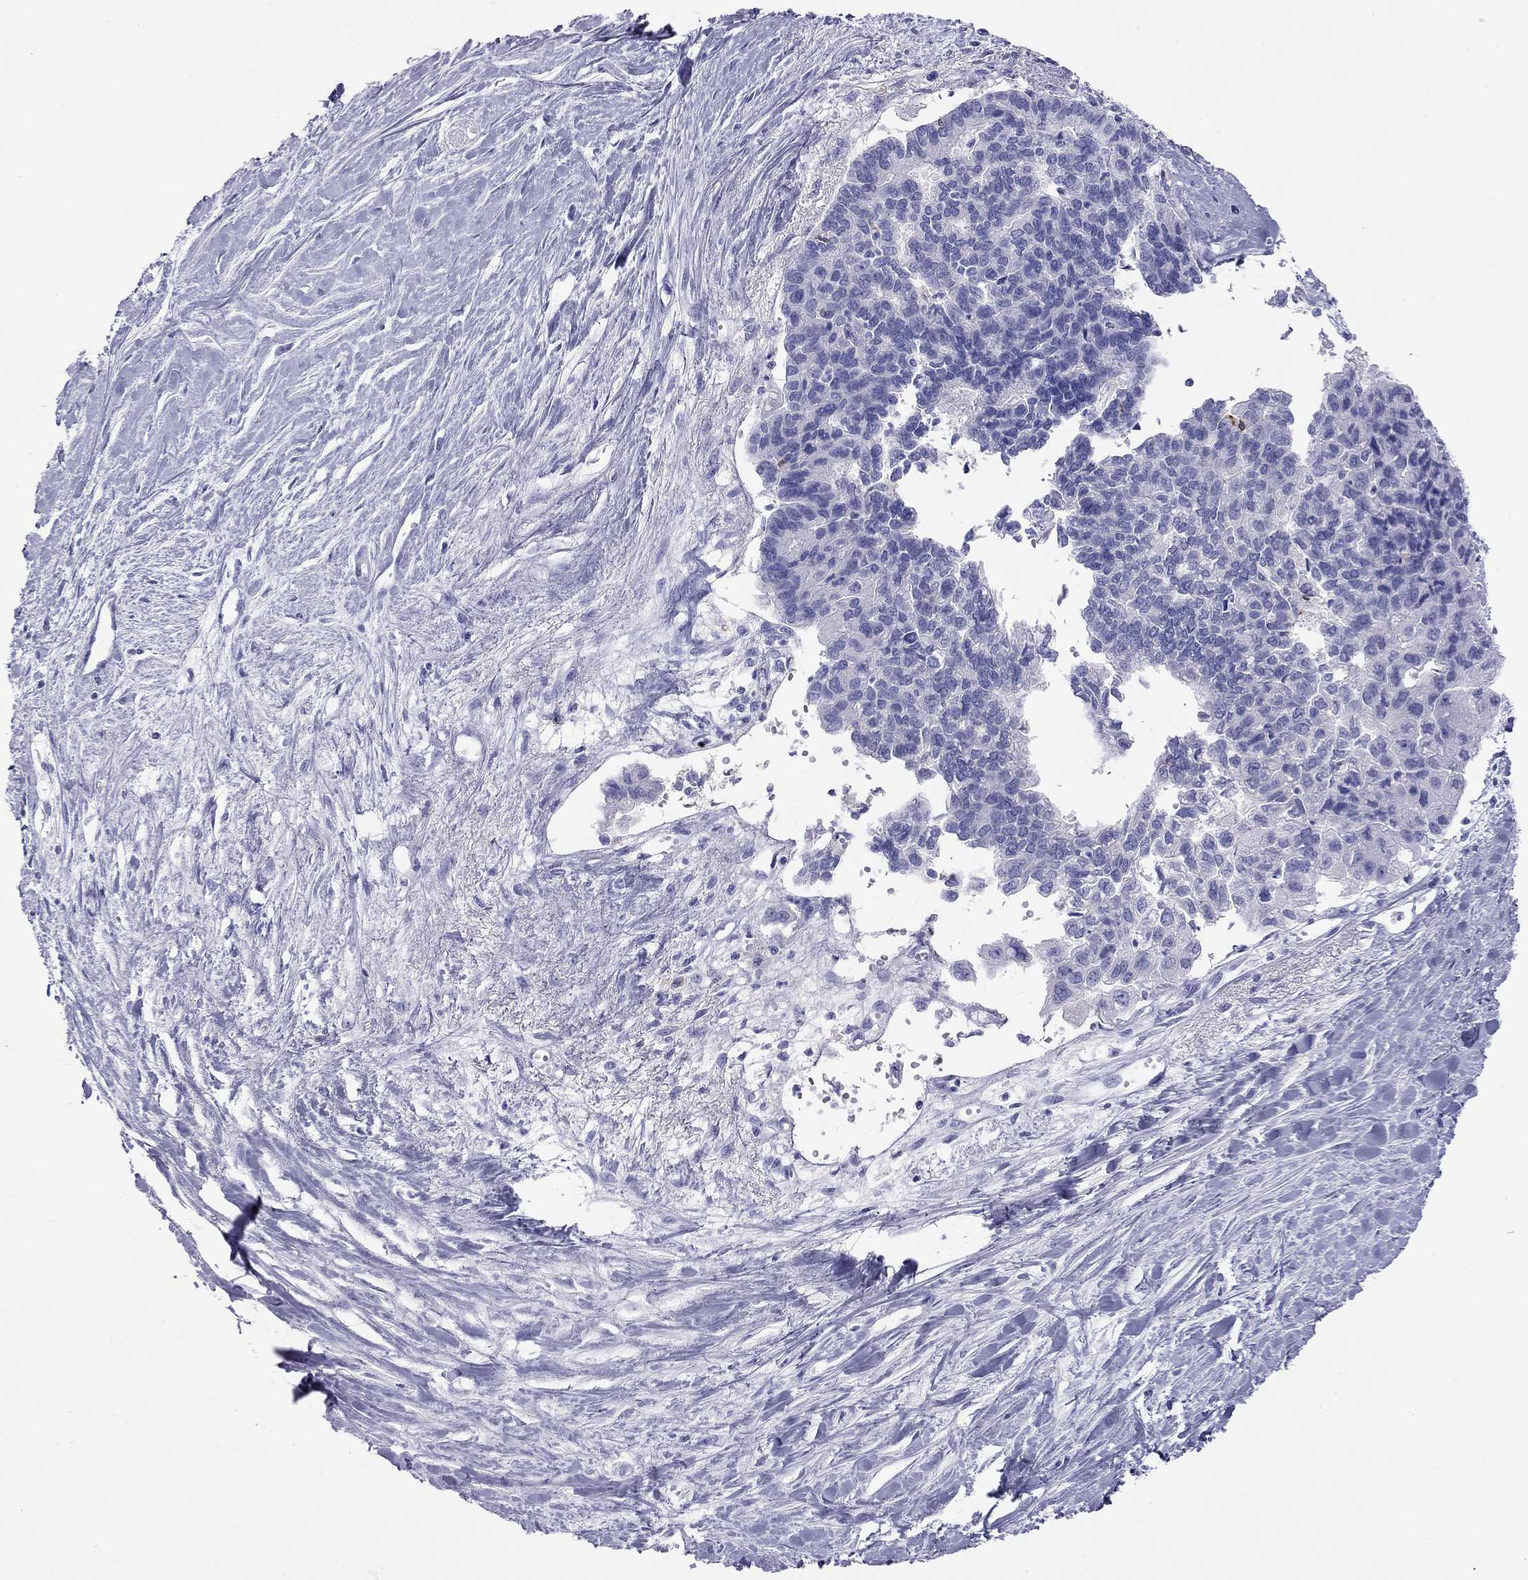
{"staining": {"intensity": "negative", "quantity": "none", "location": "none"}, "tissue": "pancreatic cancer", "cell_type": "Tumor cells", "image_type": "cancer", "snomed": [{"axis": "morphology", "description": "Adenocarcinoma, NOS"}, {"axis": "topography", "description": "Pancreas"}], "caption": "Tumor cells show no significant staining in pancreatic cancer (adenocarcinoma). (Brightfield microscopy of DAB (3,3'-diaminobenzidine) IHC at high magnification).", "gene": "HLA-DQB2", "patient": {"sex": "female", "age": 50}}